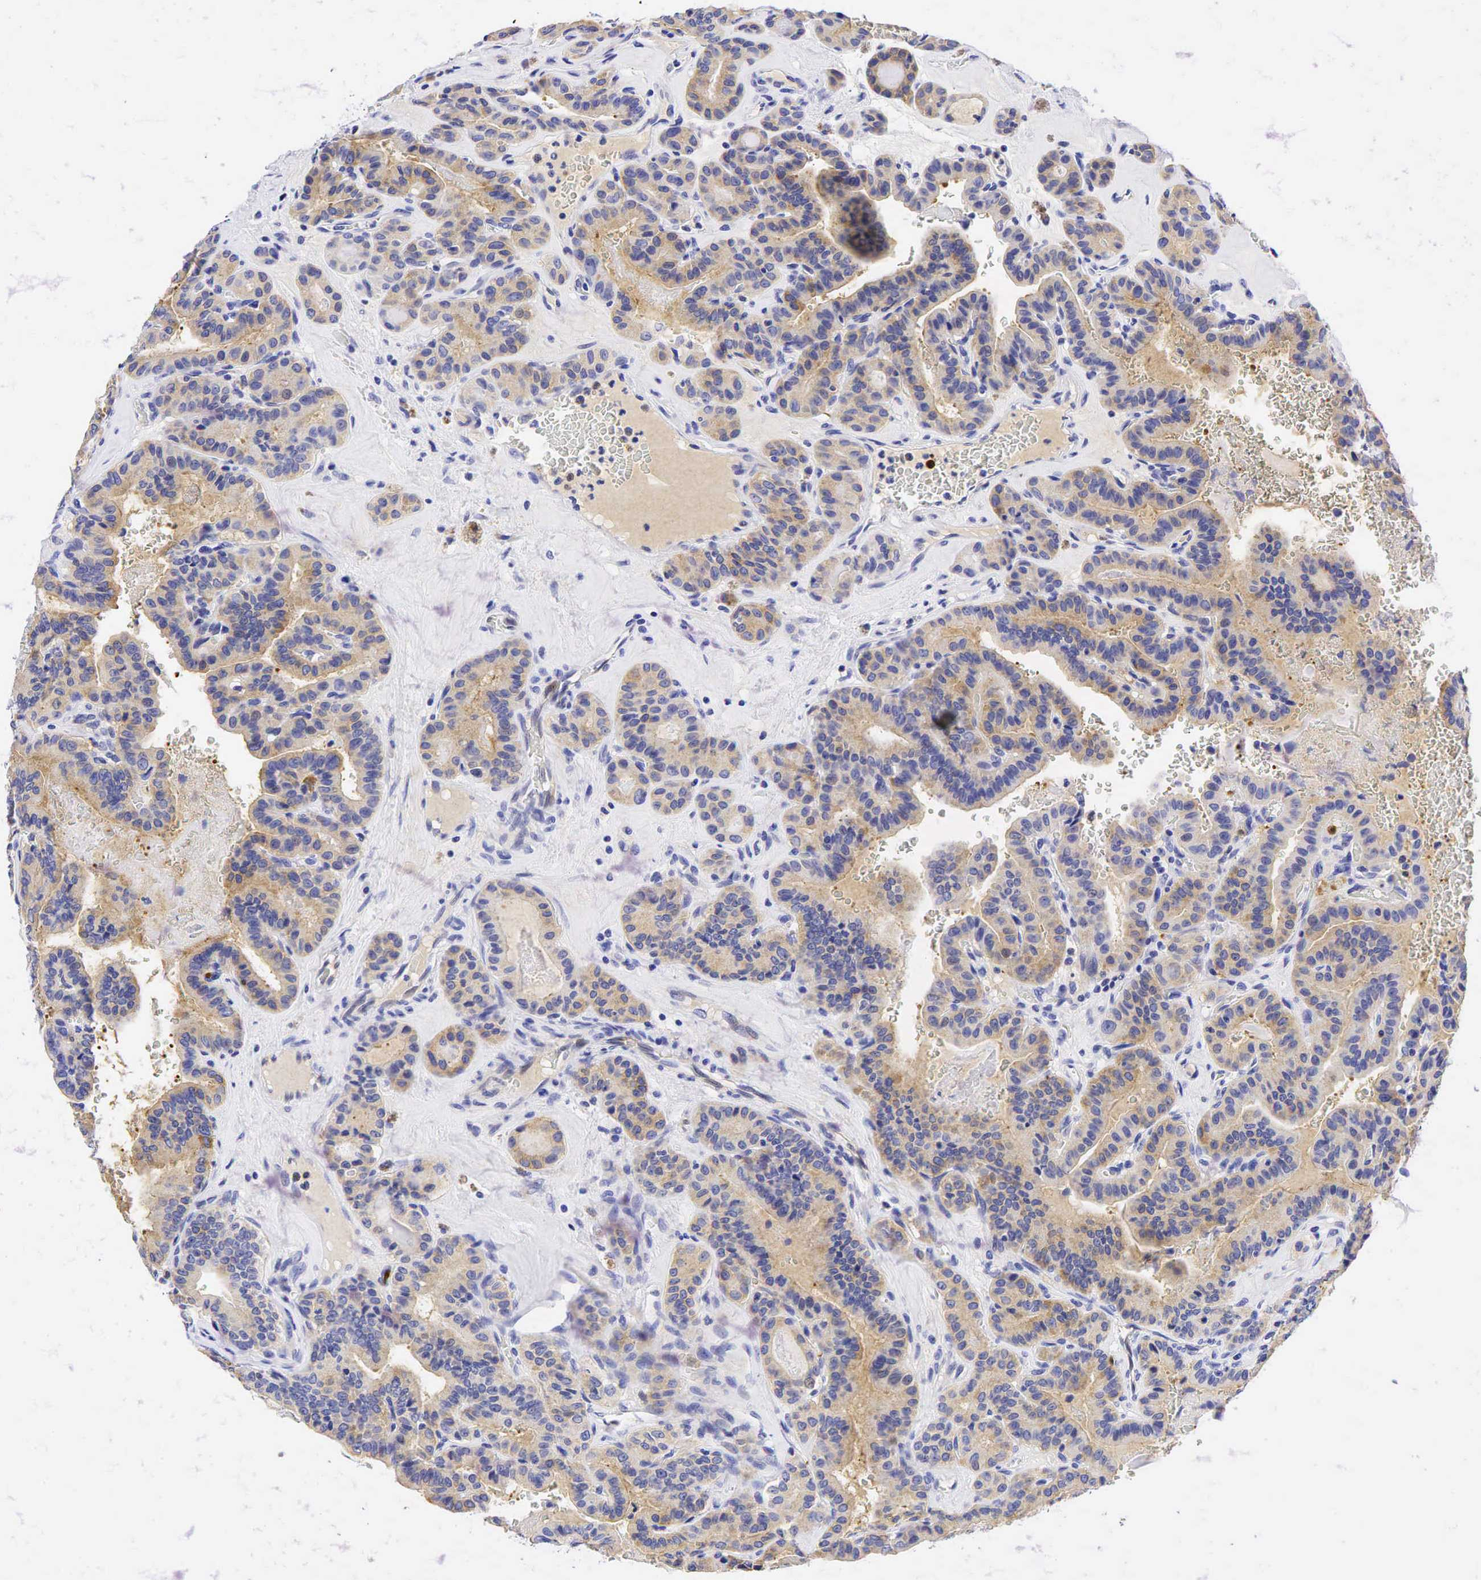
{"staining": {"intensity": "weak", "quantity": ">75%", "location": "cytoplasmic/membranous"}, "tissue": "thyroid cancer", "cell_type": "Tumor cells", "image_type": "cancer", "snomed": [{"axis": "morphology", "description": "Papillary adenocarcinoma, NOS"}, {"axis": "topography", "description": "Thyroid gland"}], "caption": "Thyroid cancer stained with a brown dye demonstrates weak cytoplasmic/membranous positive expression in about >75% of tumor cells.", "gene": "TNFRSF8", "patient": {"sex": "male", "age": 87}}